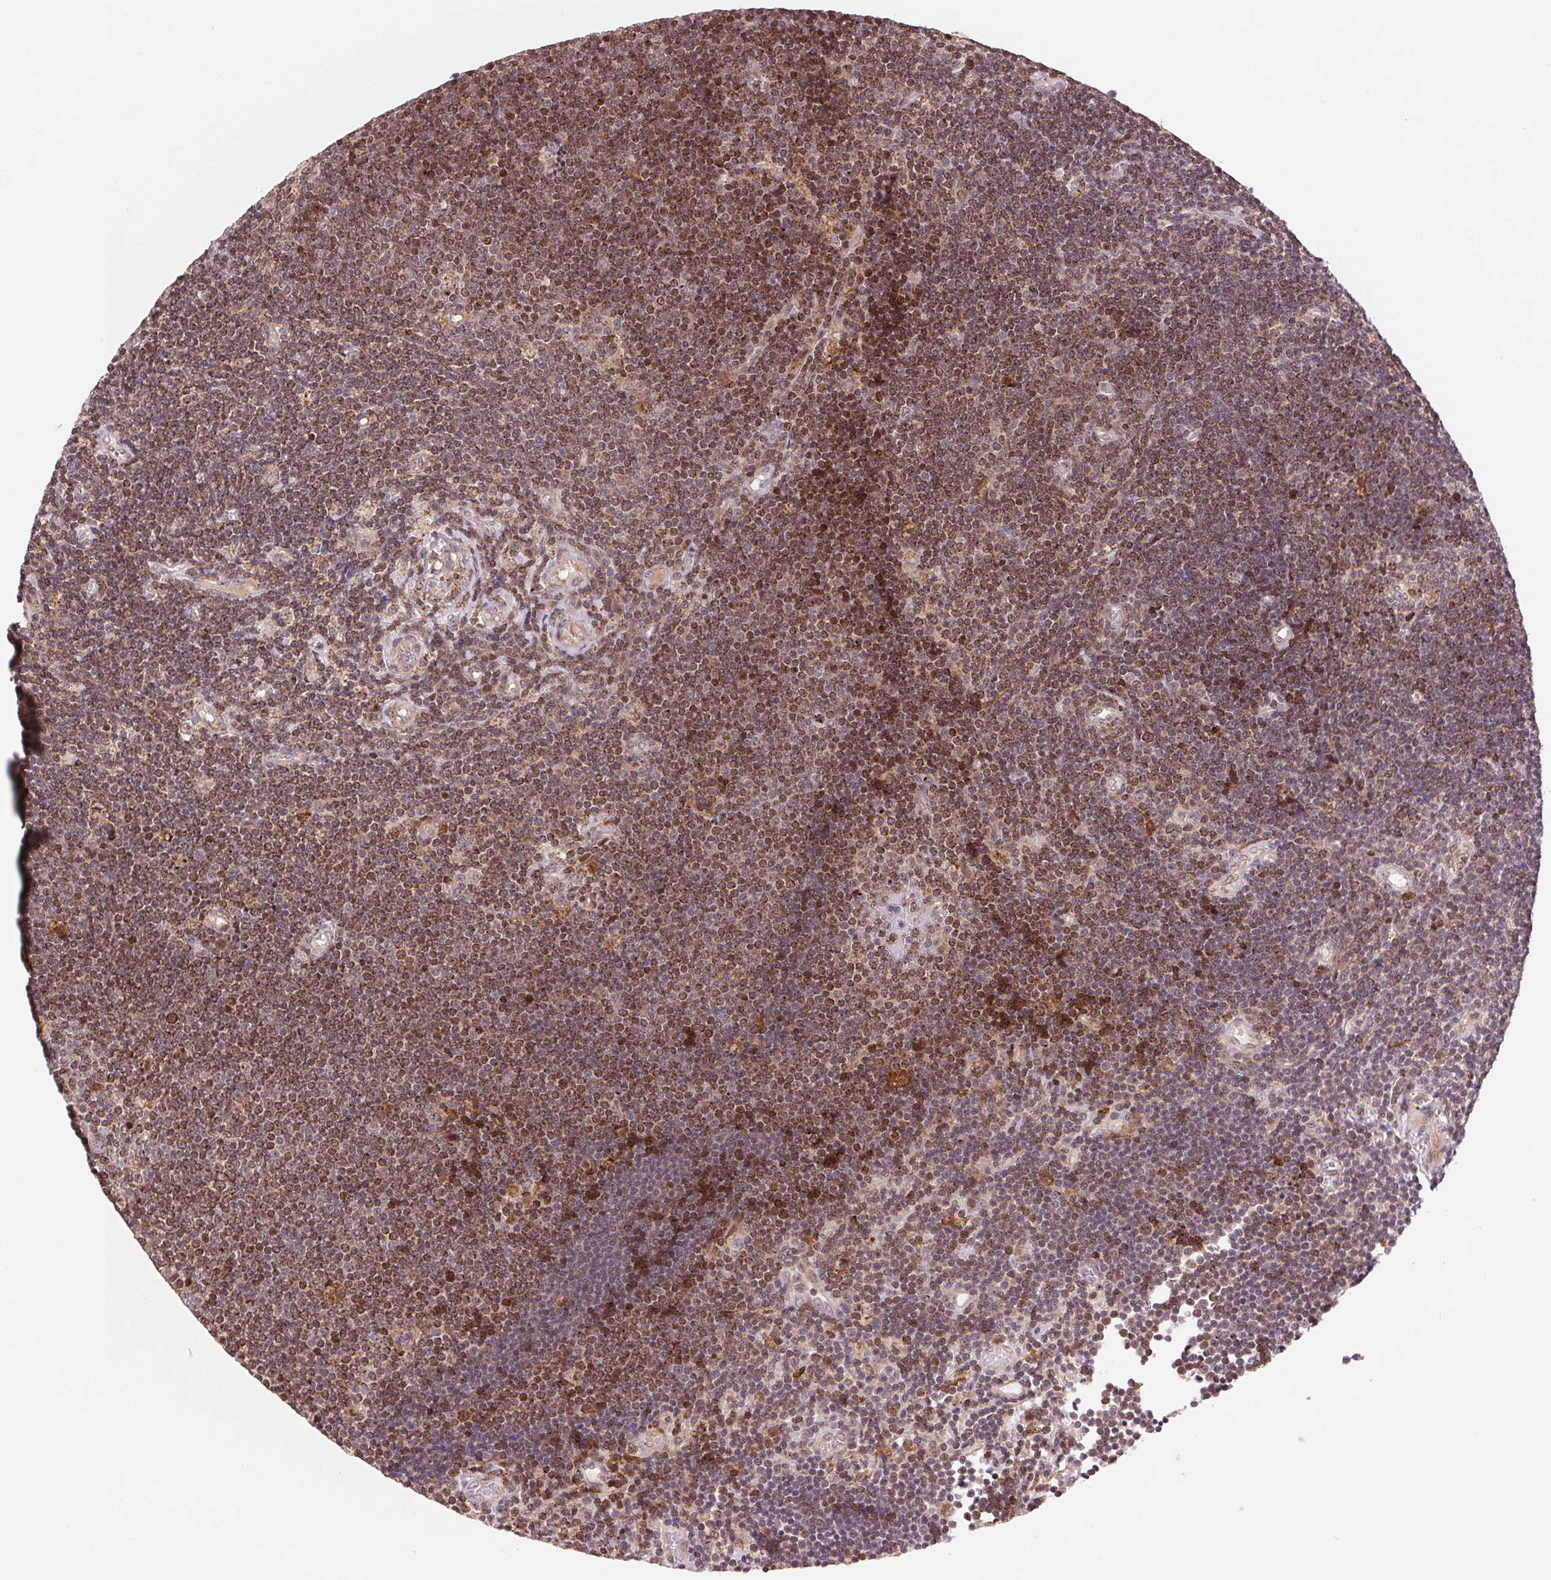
{"staining": {"intensity": "moderate", "quantity": ">75%", "location": "cytoplasmic/membranous"}, "tissue": "lymphoma", "cell_type": "Tumor cells", "image_type": "cancer", "snomed": [{"axis": "morphology", "description": "Malignant lymphoma, non-Hodgkin's type, Low grade"}, {"axis": "topography", "description": "Brain"}], "caption": "Brown immunohistochemical staining in human lymphoma shows moderate cytoplasmic/membranous expression in about >75% of tumor cells.", "gene": "CHMP4B", "patient": {"sex": "female", "age": 66}}